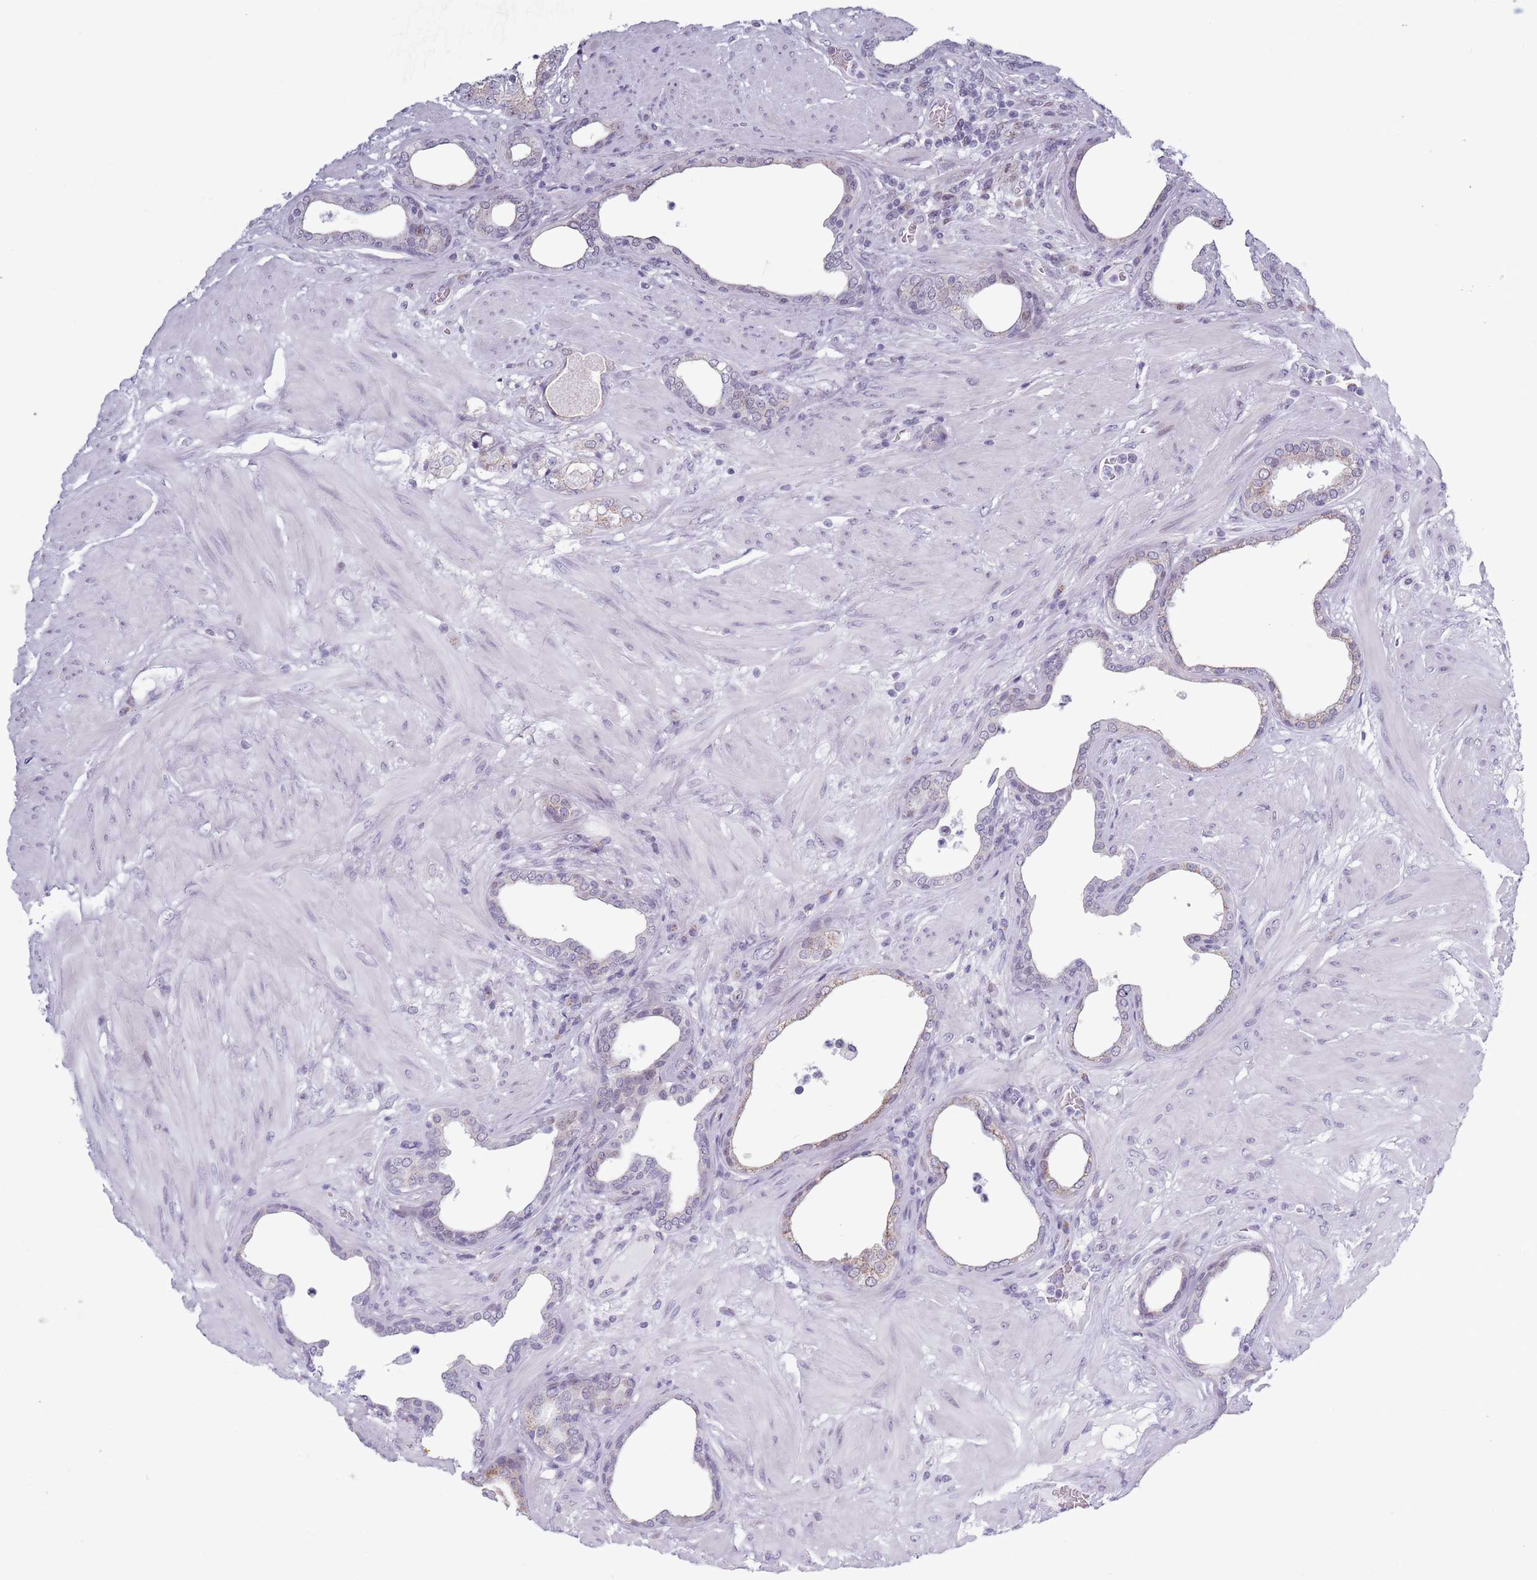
{"staining": {"intensity": "negative", "quantity": "none", "location": "none"}, "tissue": "prostate cancer", "cell_type": "Tumor cells", "image_type": "cancer", "snomed": [{"axis": "morphology", "description": "Adenocarcinoma, High grade"}, {"axis": "topography", "description": "Prostate"}], "caption": "Immunohistochemistry histopathology image of neoplastic tissue: prostate cancer stained with DAB (3,3'-diaminobenzidine) shows no significant protein positivity in tumor cells.", "gene": "ZKSCAN2", "patient": {"sex": "male", "age": 68}}